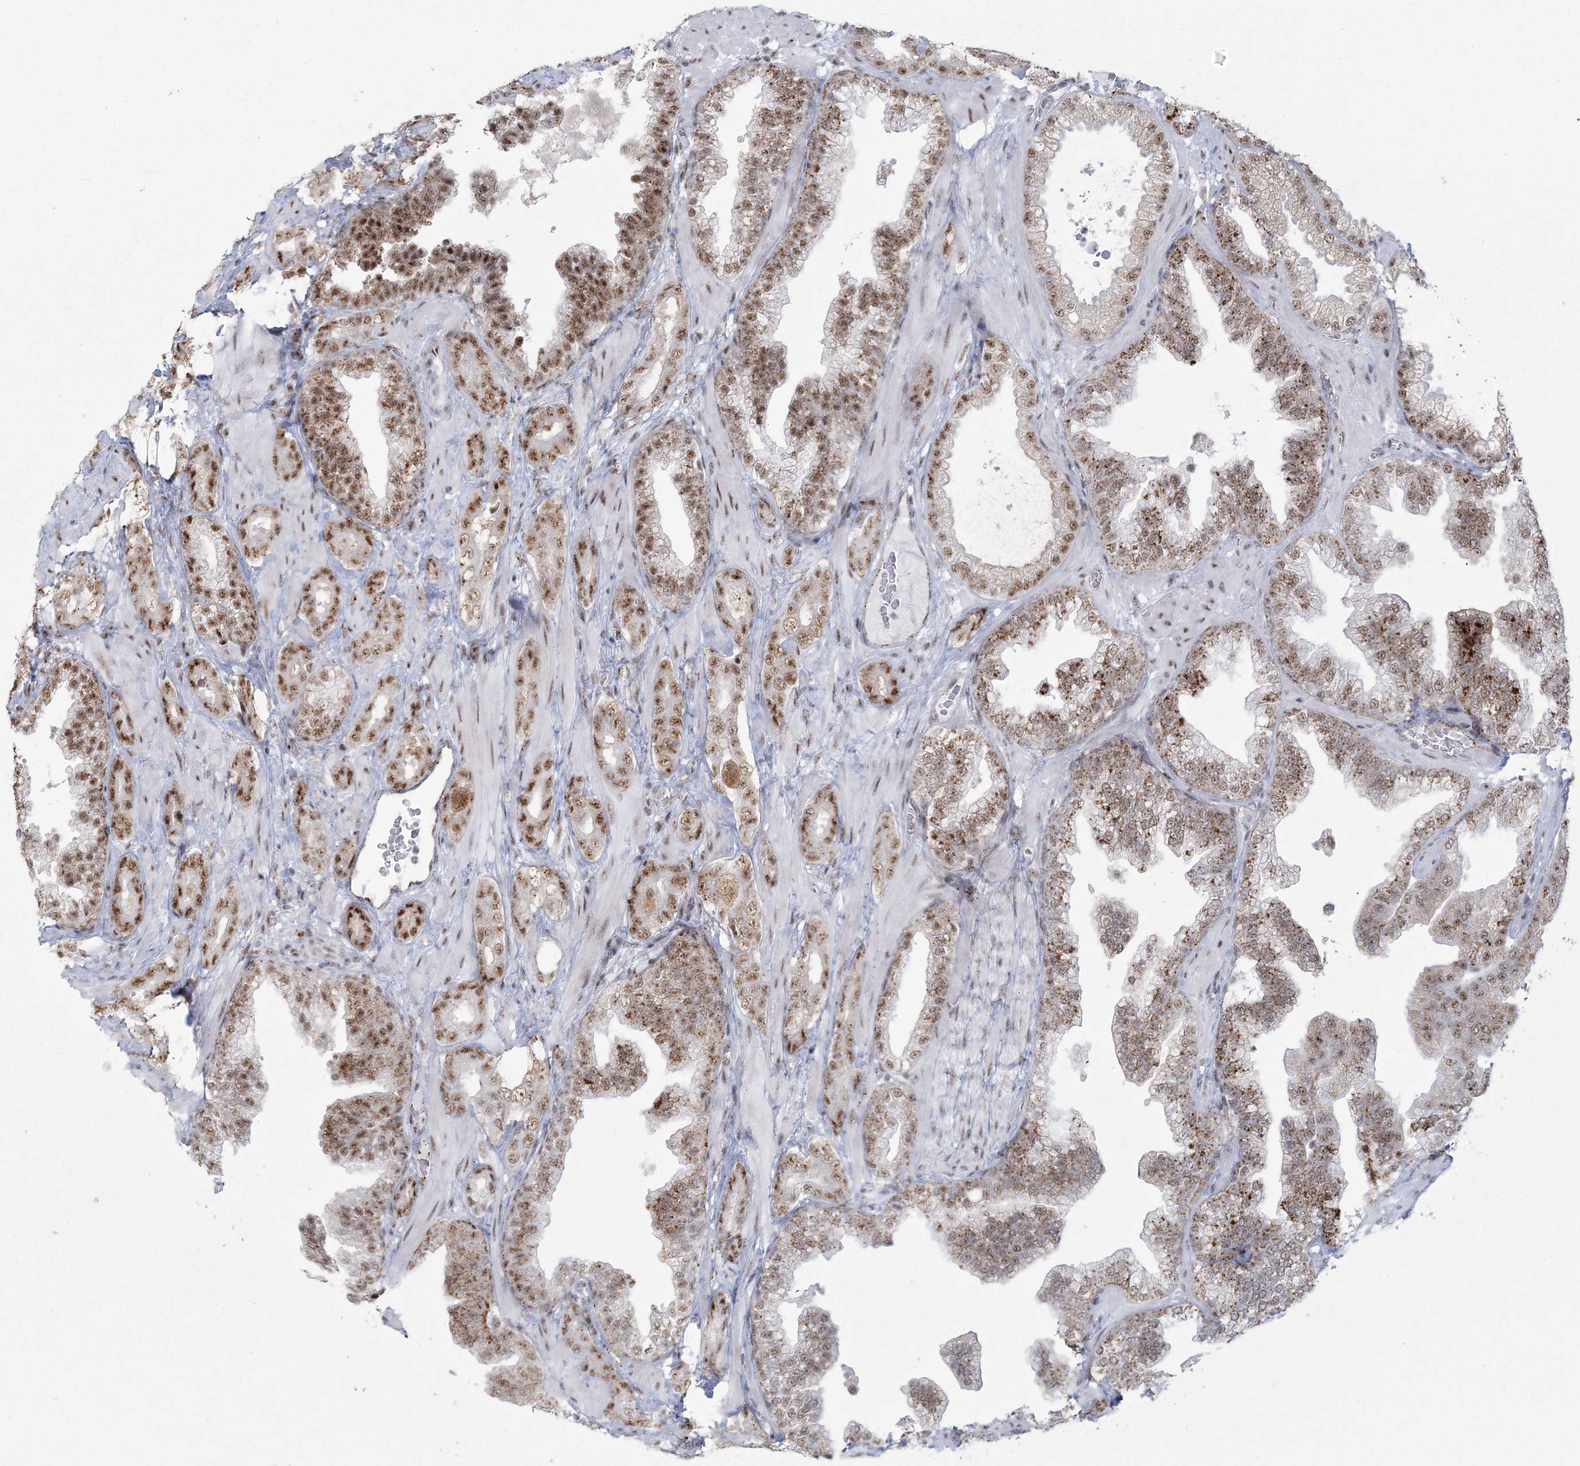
{"staining": {"intensity": "moderate", "quantity": ">75%", "location": "nuclear"}, "tissue": "prostate cancer", "cell_type": "Tumor cells", "image_type": "cancer", "snomed": [{"axis": "morphology", "description": "Adenocarcinoma, High grade"}, {"axis": "topography", "description": "Prostate"}], "caption": "Immunohistochemistry (IHC) (DAB (3,3'-diaminobenzidine)) staining of prostate cancer (adenocarcinoma (high-grade)) exhibits moderate nuclear protein staining in about >75% of tumor cells. The staining is performed using DAB brown chromogen to label protein expression. The nuclei are counter-stained blue using hematoxylin.", "gene": "RBM17", "patient": {"sex": "male", "age": 58}}